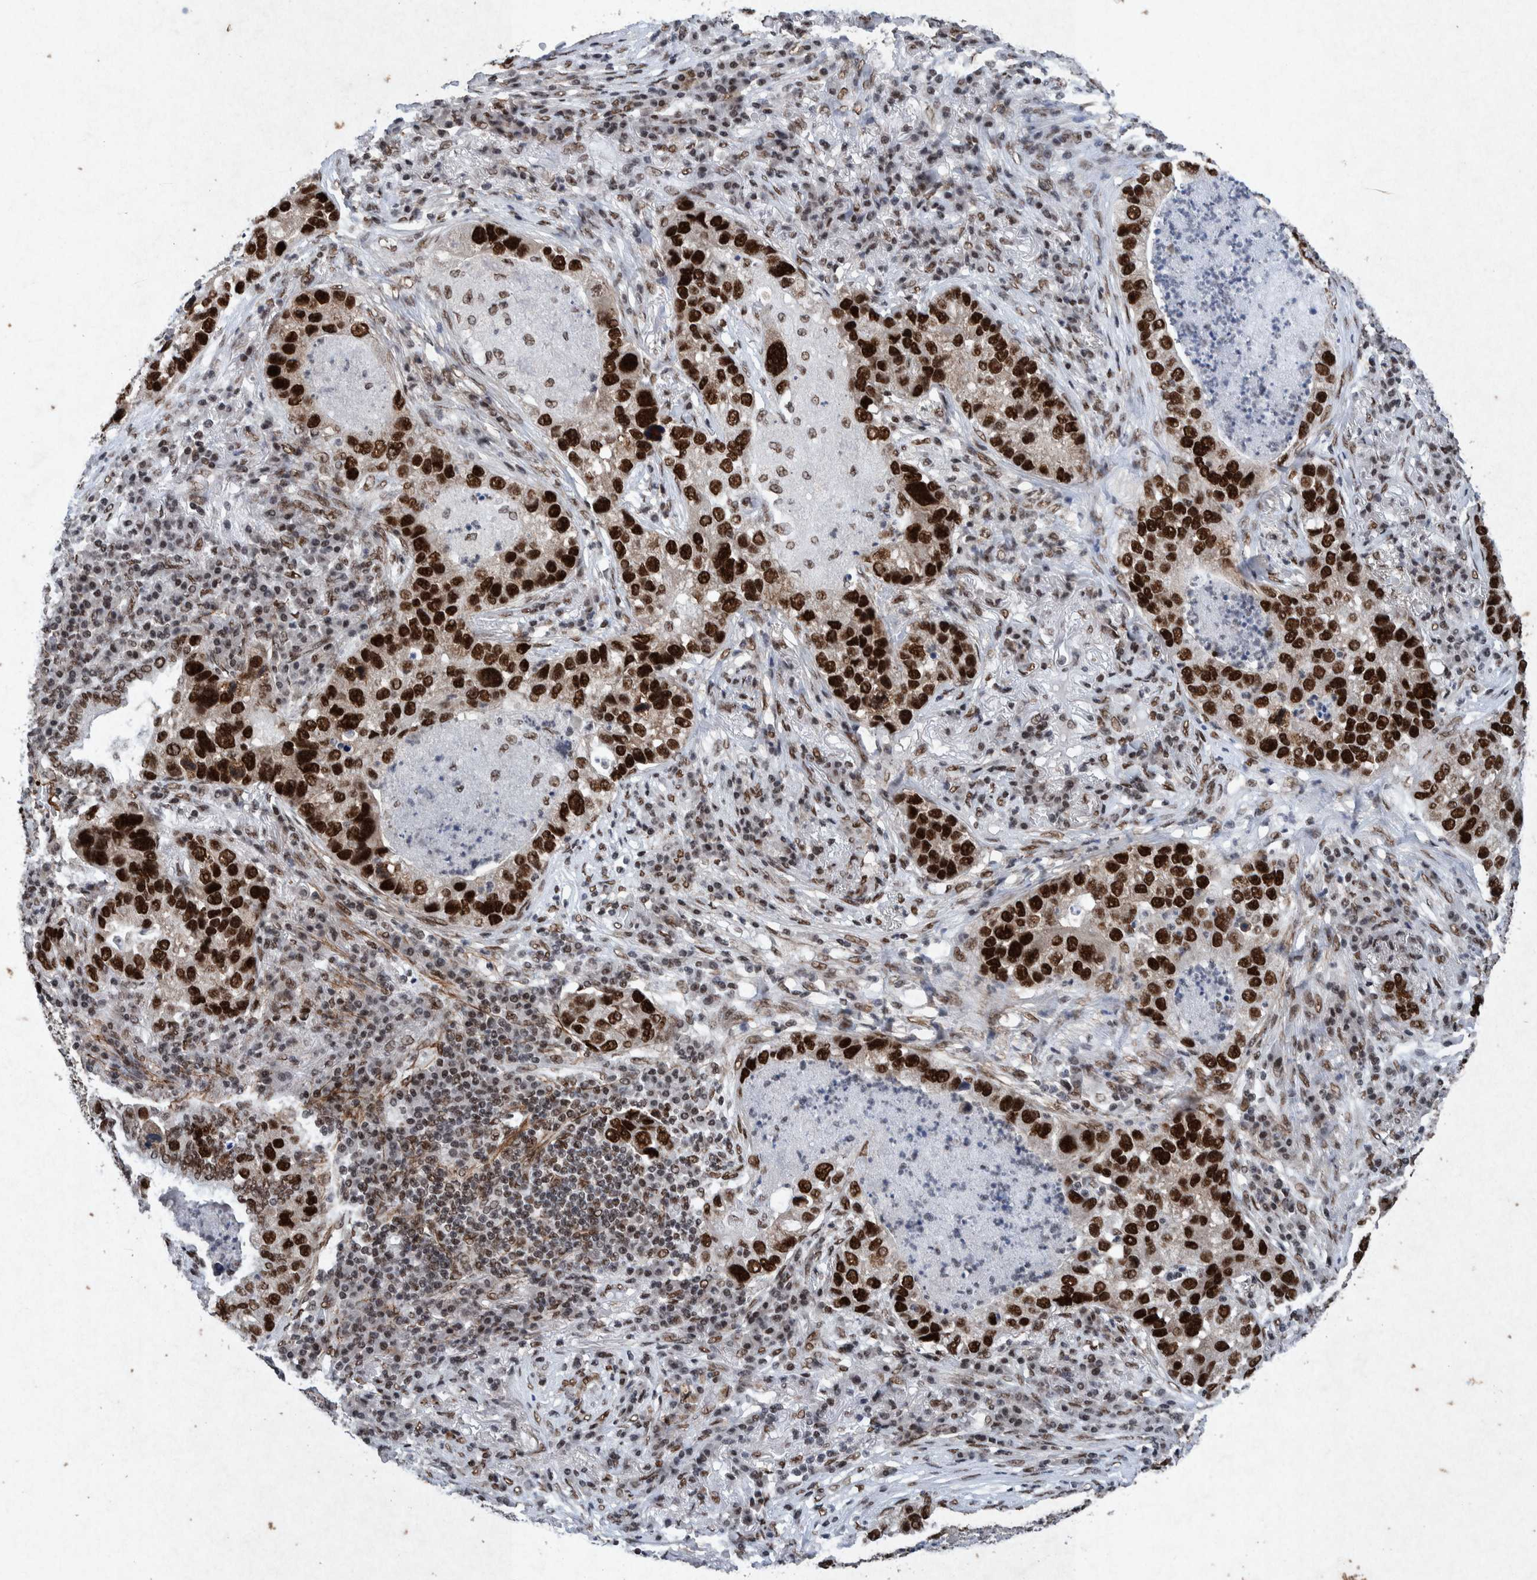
{"staining": {"intensity": "strong", "quantity": ">75%", "location": "nuclear"}, "tissue": "lung cancer", "cell_type": "Tumor cells", "image_type": "cancer", "snomed": [{"axis": "morphology", "description": "Normal tissue, NOS"}, {"axis": "morphology", "description": "Adenocarcinoma, NOS"}, {"axis": "topography", "description": "Bronchus"}, {"axis": "topography", "description": "Lung"}], "caption": "Immunohistochemistry (IHC) photomicrograph of adenocarcinoma (lung) stained for a protein (brown), which exhibits high levels of strong nuclear expression in approximately >75% of tumor cells.", "gene": "TAF10", "patient": {"sex": "male", "age": 54}}